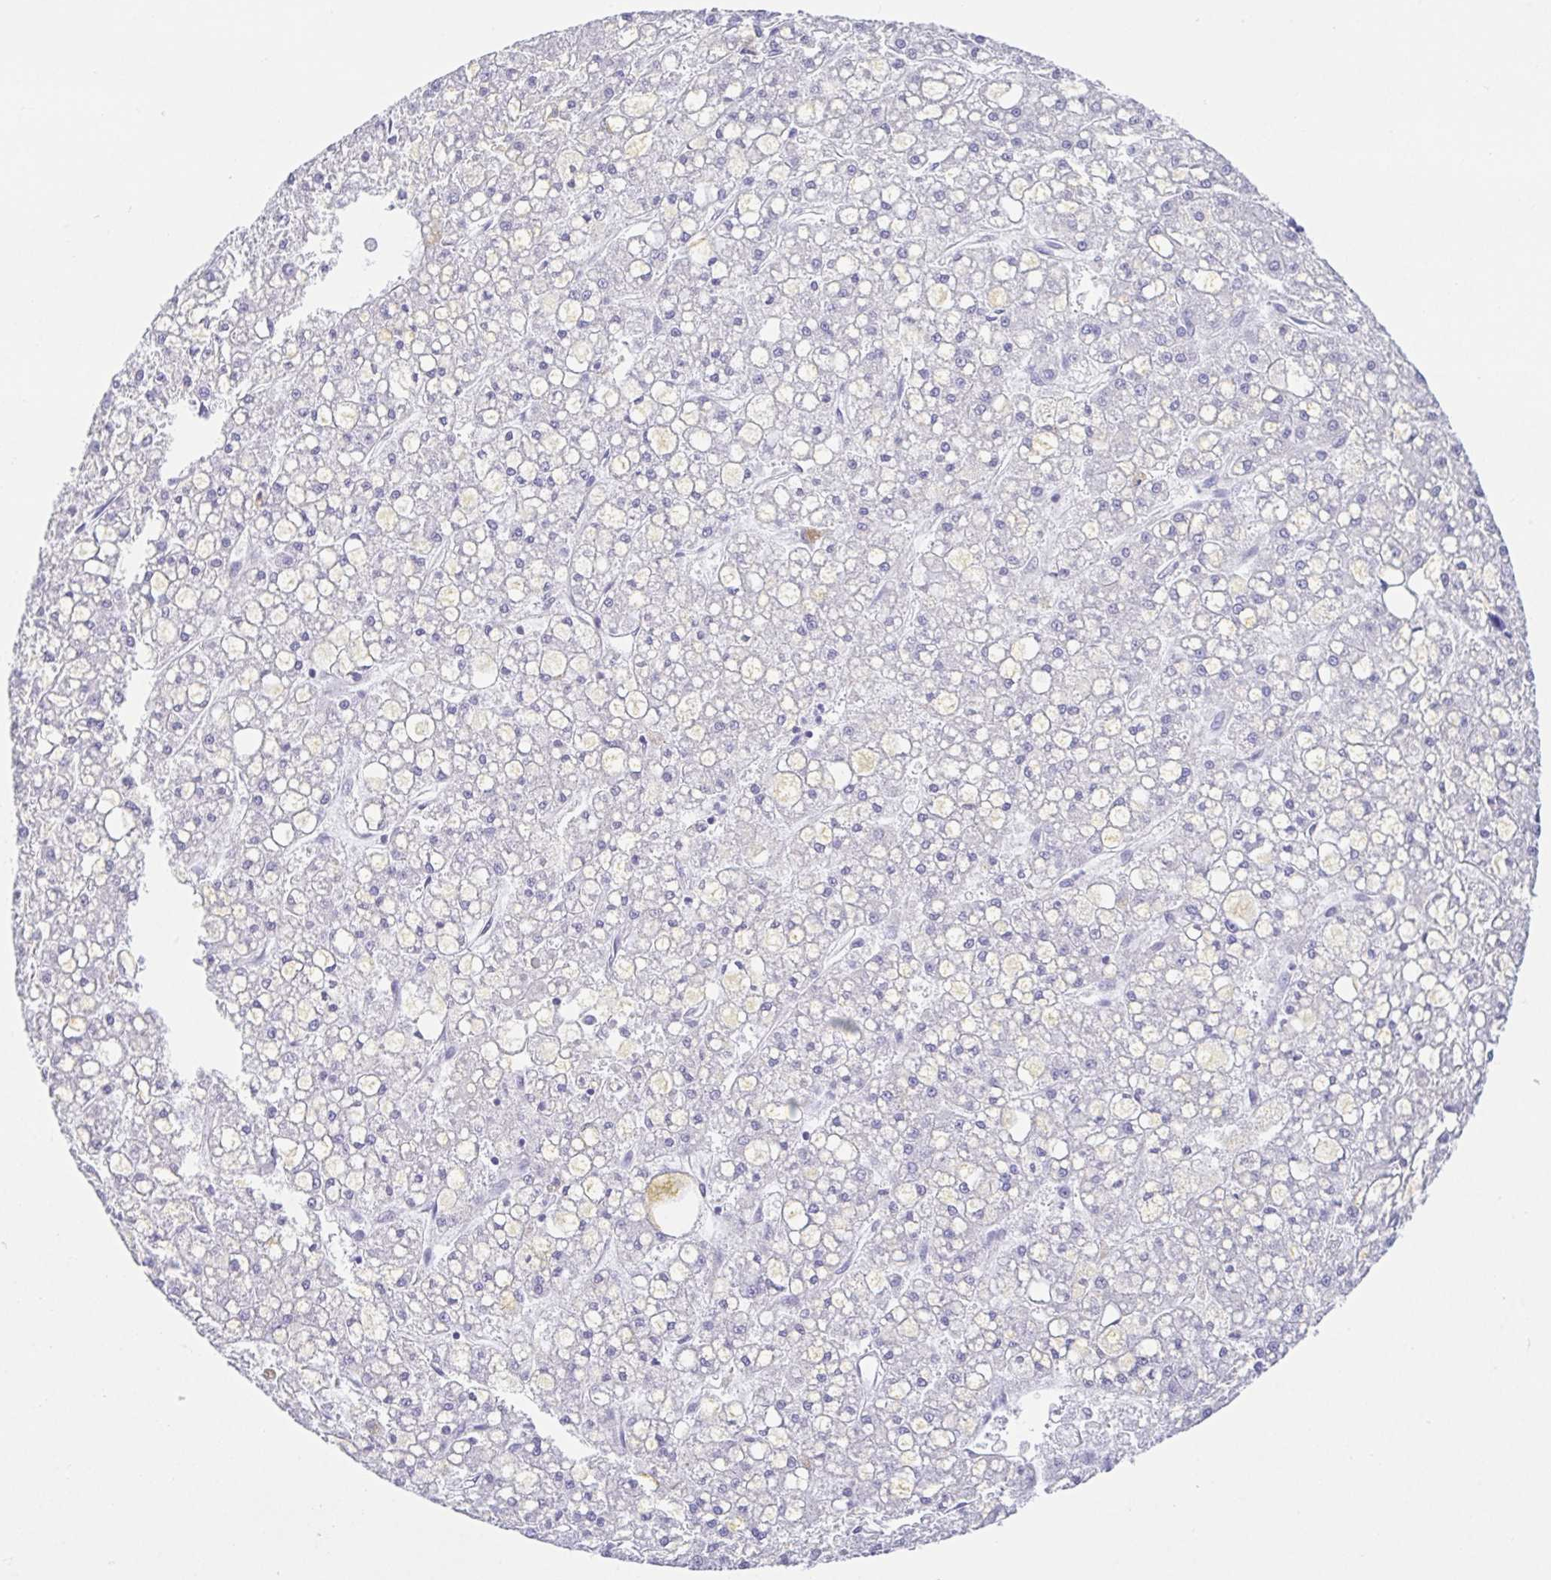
{"staining": {"intensity": "negative", "quantity": "none", "location": "none"}, "tissue": "liver cancer", "cell_type": "Tumor cells", "image_type": "cancer", "snomed": [{"axis": "morphology", "description": "Carcinoma, Hepatocellular, NOS"}, {"axis": "topography", "description": "Liver"}], "caption": "A histopathology image of liver hepatocellular carcinoma stained for a protein displays no brown staining in tumor cells.", "gene": "HAPLN2", "patient": {"sex": "male", "age": 67}}